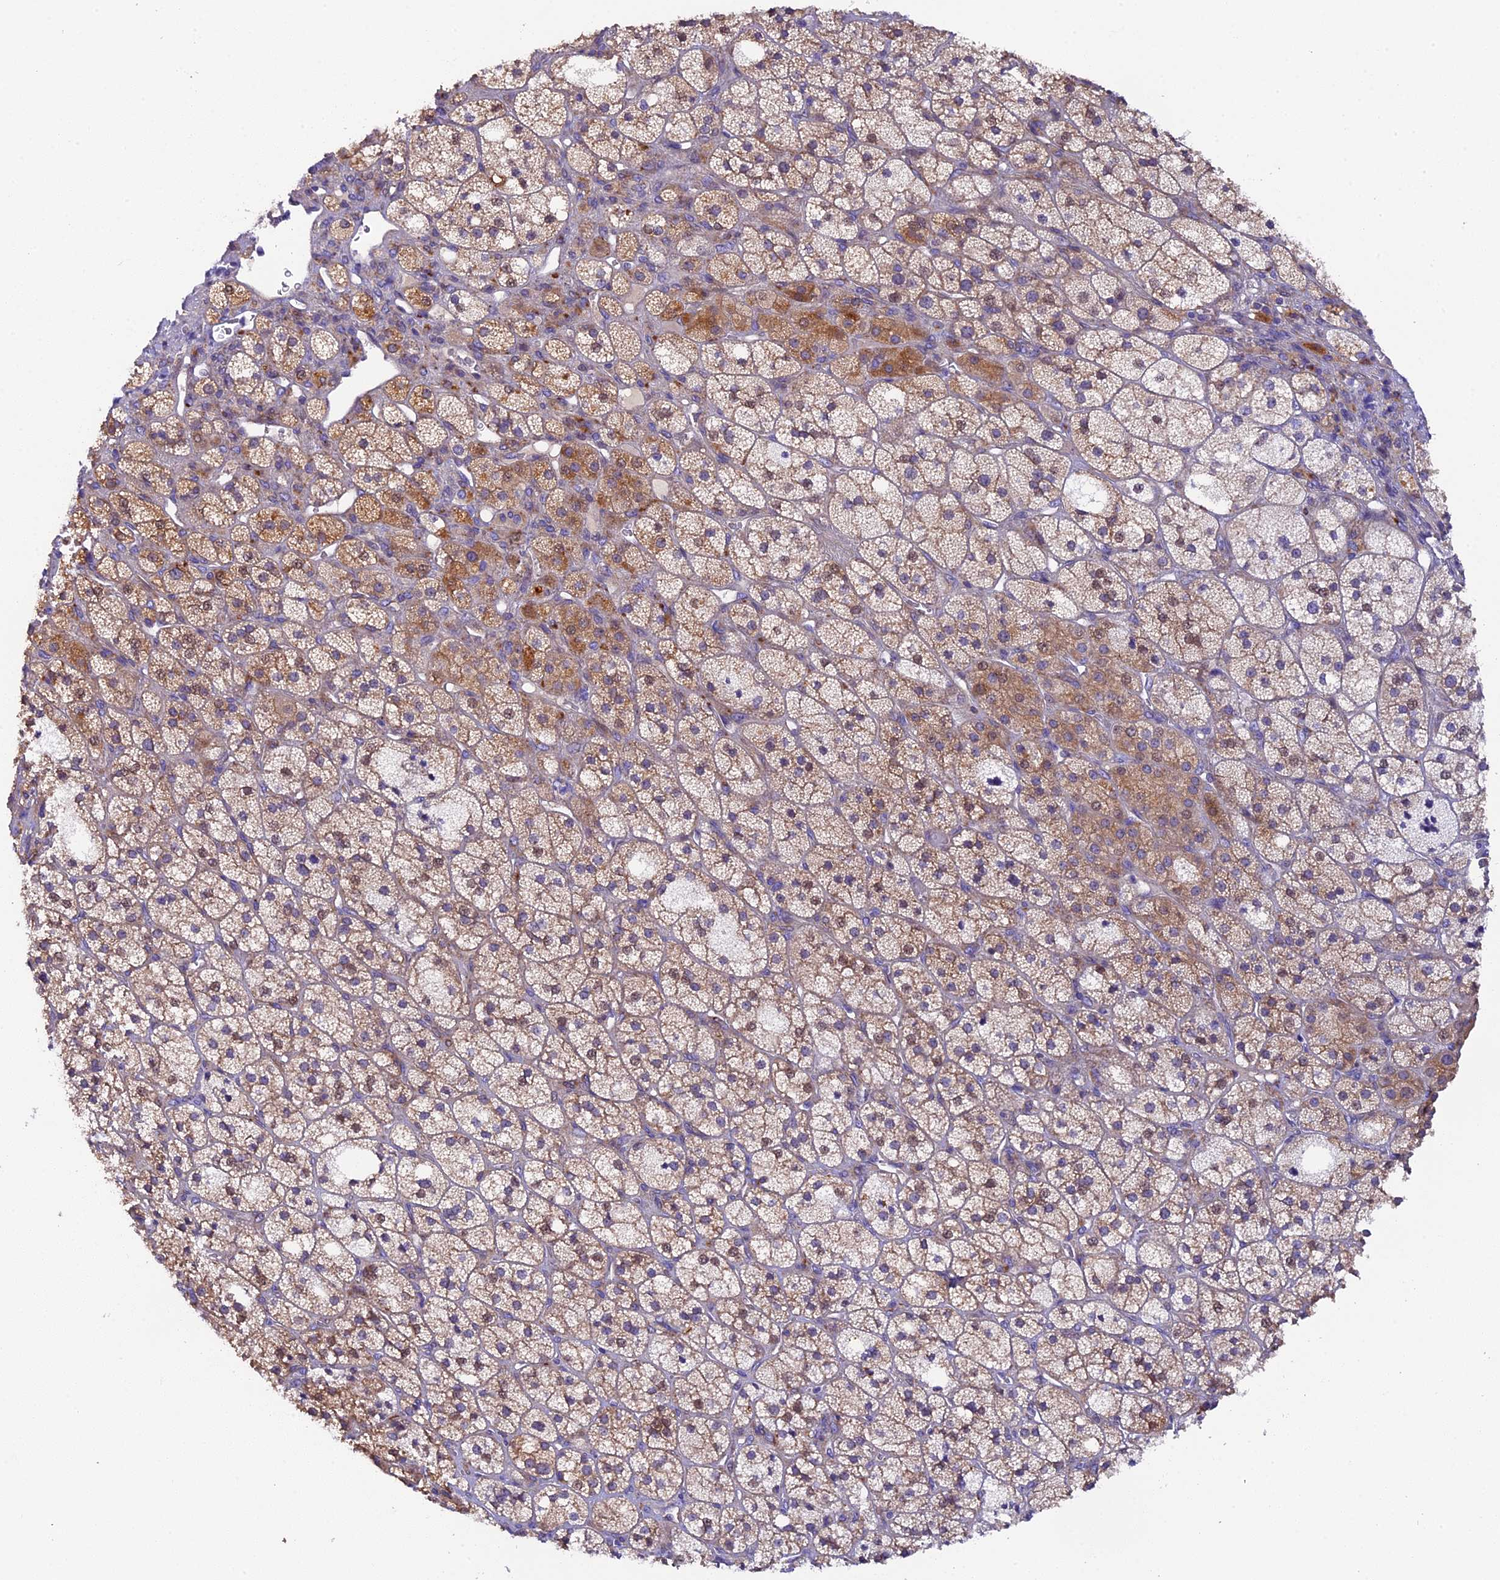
{"staining": {"intensity": "moderate", "quantity": ">75%", "location": "cytoplasmic/membranous"}, "tissue": "adrenal gland", "cell_type": "Glandular cells", "image_type": "normal", "snomed": [{"axis": "morphology", "description": "Normal tissue, NOS"}, {"axis": "topography", "description": "Adrenal gland"}], "caption": "An IHC micrograph of normal tissue is shown. Protein staining in brown highlights moderate cytoplasmic/membranous positivity in adrenal gland within glandular cells. The protein is shown in brown color, while the nuclei are stained blue.", "gene": "PIGU", "patient": {"sex": "male", "age": 61}}